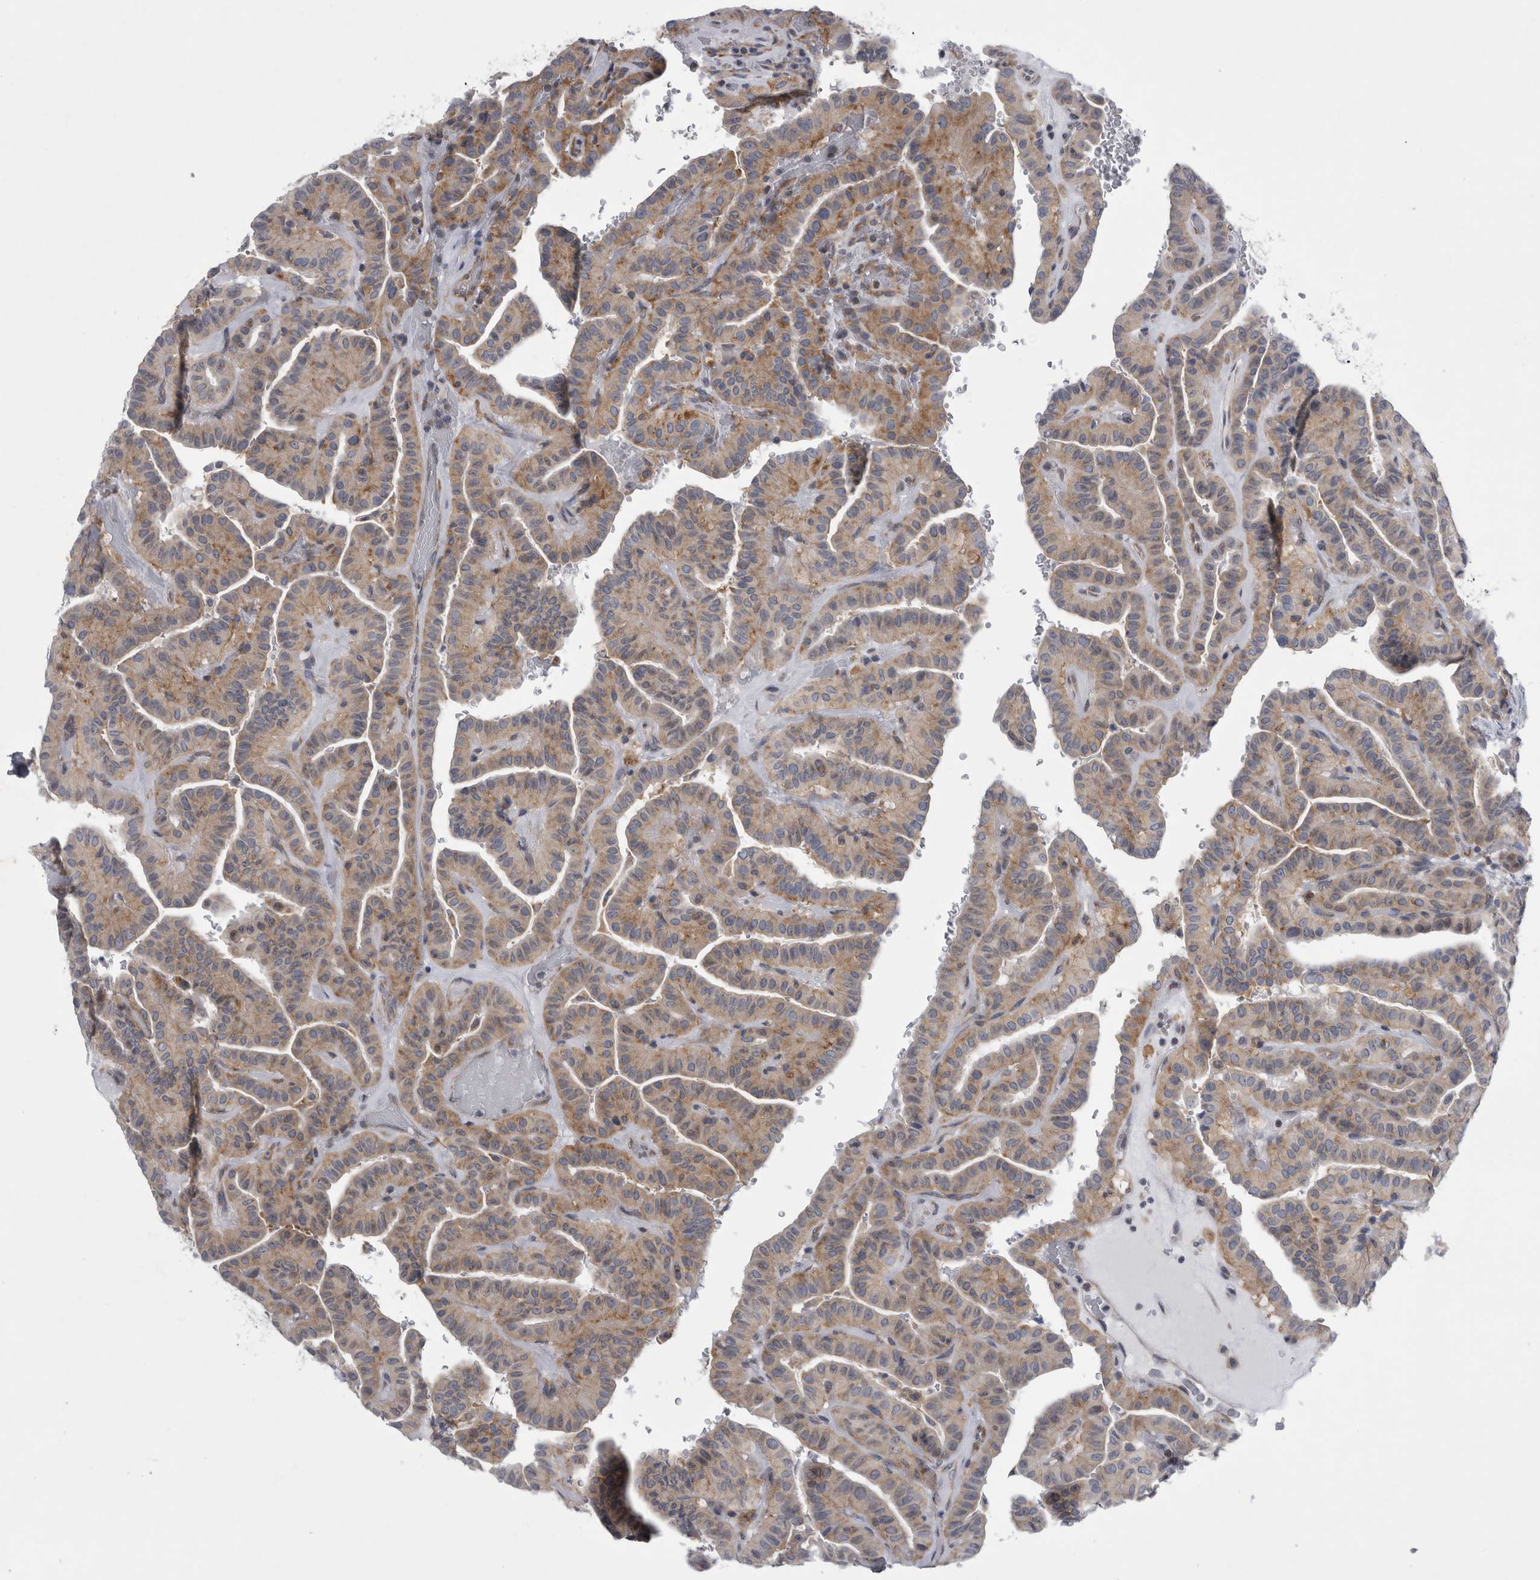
{"staining": {"intensity": "moderate", "quantity": "<25%", "location": "cytoplasmic/membranous"}, "tissue": "thyroid cancer", "cell_type": "Tumor cells", "image_type": "cancer", "snomed": [{"axis": "morphology", "description": "Papillary adenocarcinoma, NOS"}, {"axis": "topography", "description": "Thyroid gland"}], "caption": "Thyroid cancer stained with immunohistochemistry (IHC) displays moderate cytoplasmic/membranous expression in about <25% of tumor cells.", "gene": "PRRC2C", "patient": {"sex": "male", "age": 77}}